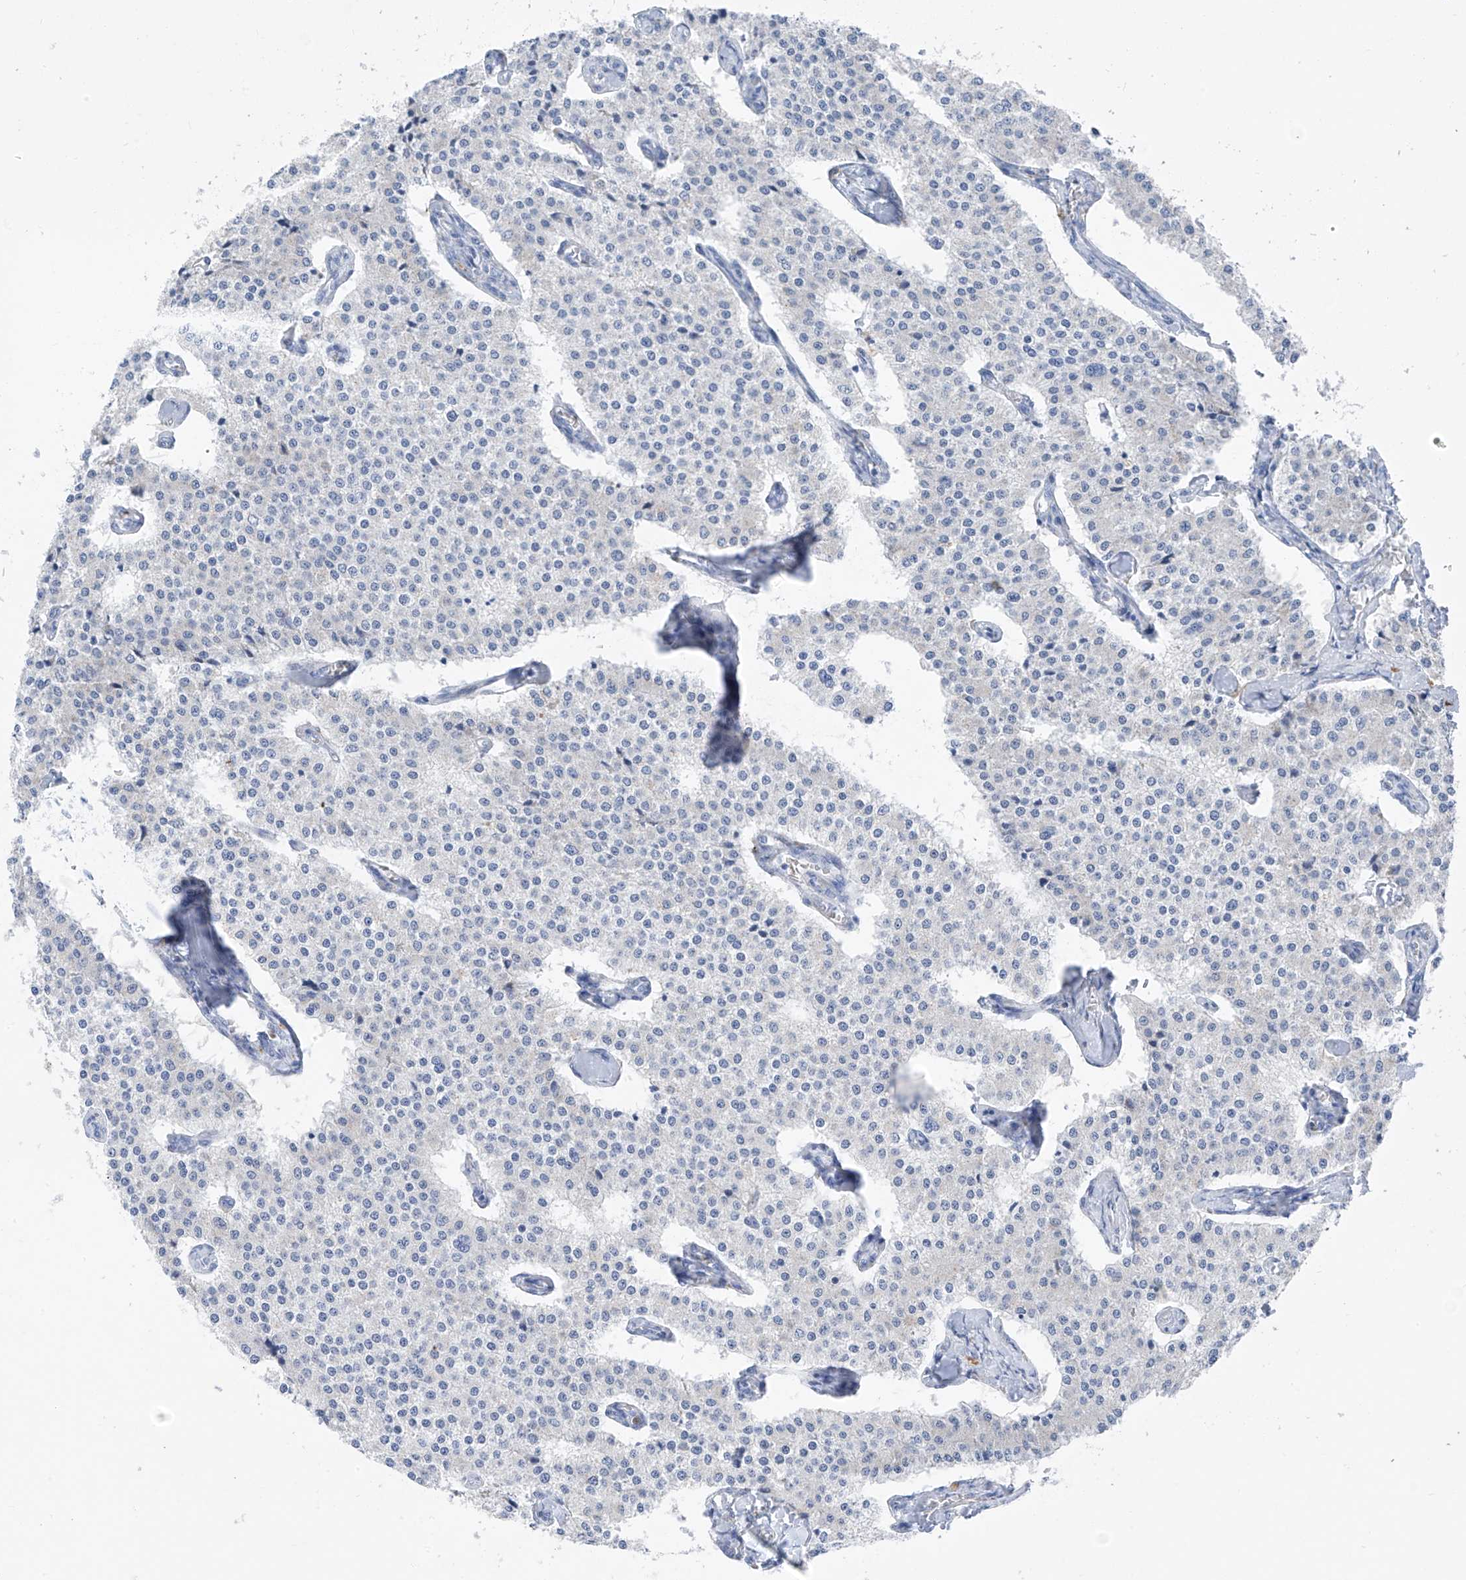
{"staining": {"intensity": "negative", "quantity": "none", "location": "none"}, "tissue": "carcinoid", "cell_type": "Tumor cells", "image_type": "cancer", "snomed": [{"axis": "morphology", "description": "Carcinoid, malignant, NOS"}, {"axis": "topography", "description": "Colon"}], "caption": "Photomicrograph shows no significant protein expression in tumor cells of carcinoid.", "gene": "GLMP", "patient": {"sex": "female", "age": 52}}